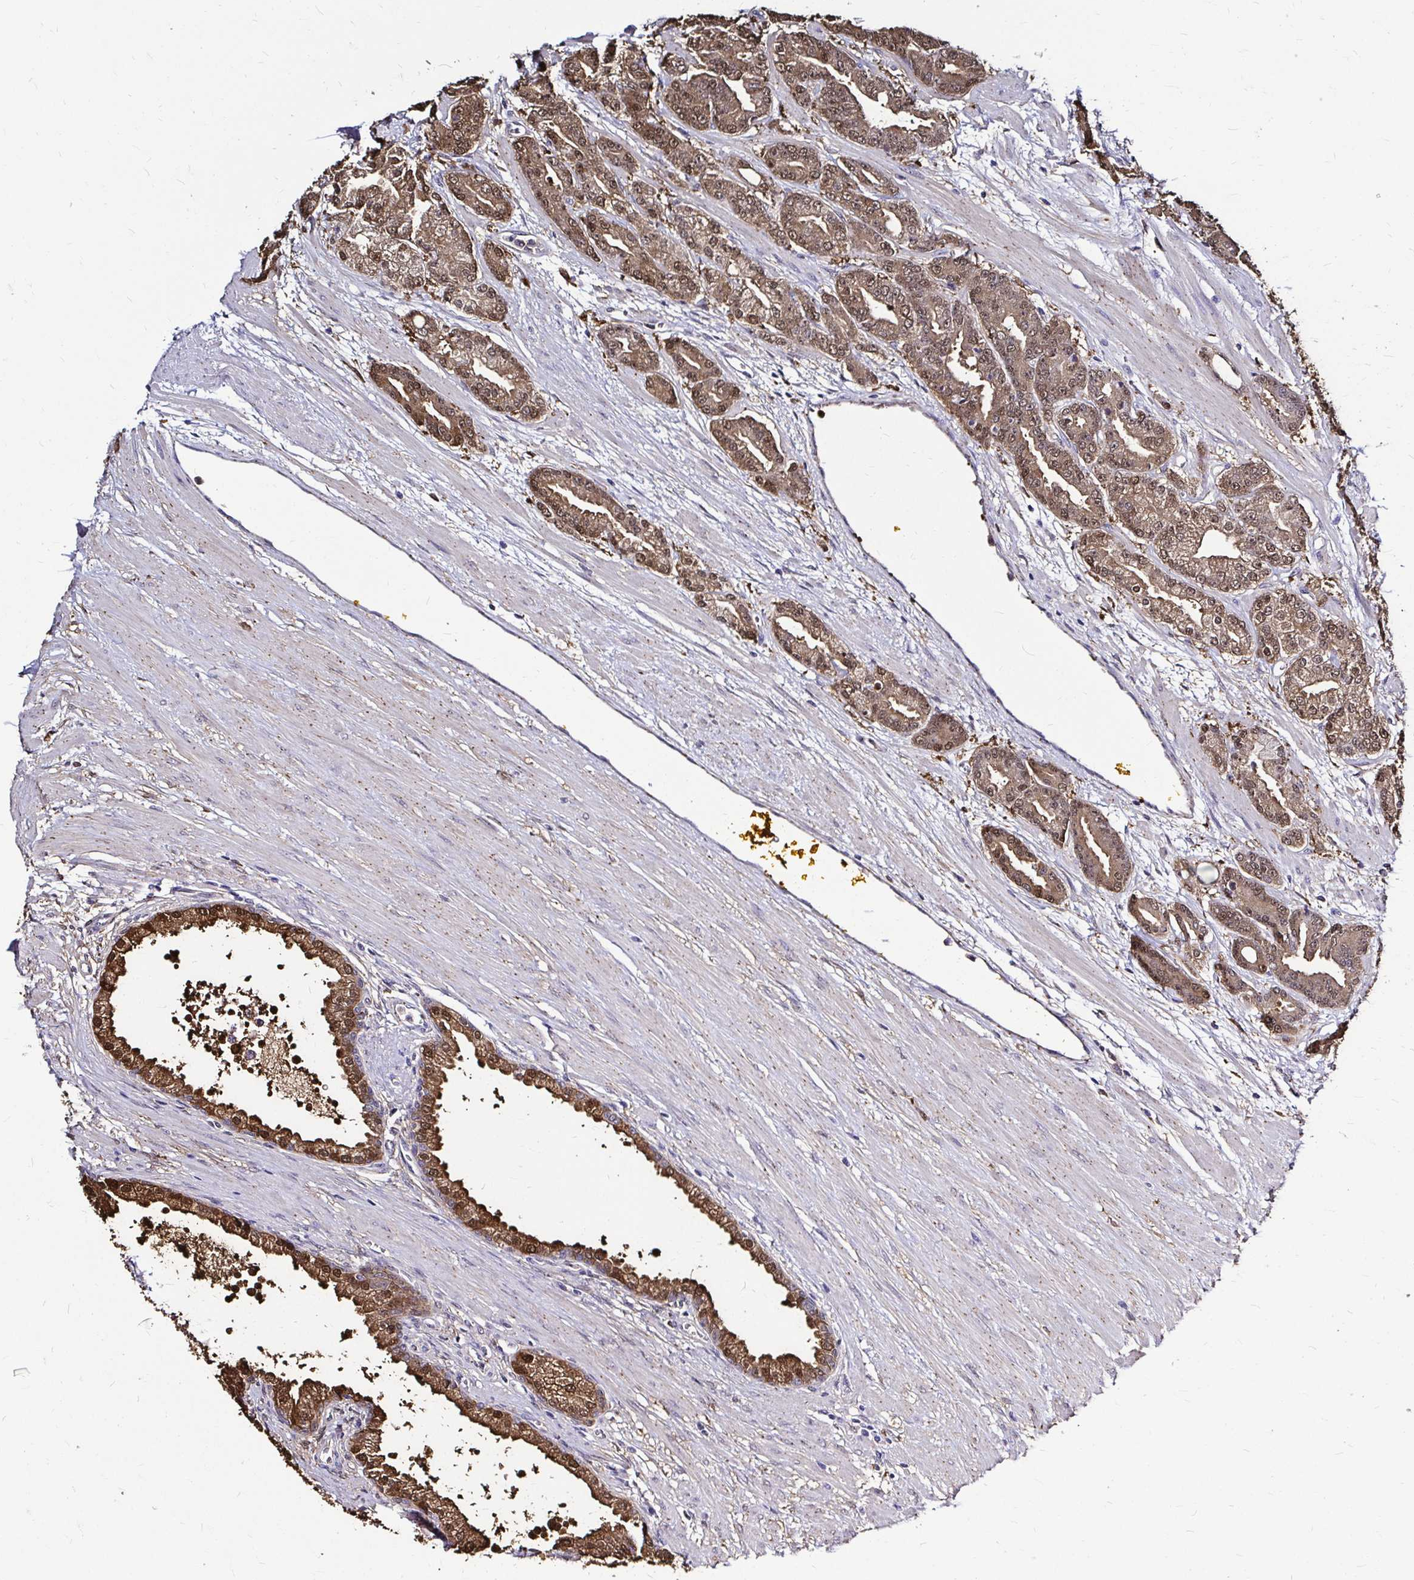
{"staining": {"intensity": "moderate", "quantity": ">75%", "location": "cytoplasmic/membranous,nuclear"}, "tissue": "prostate cancer", "cell_type": "Tumor cells", "image_type": "cancer", "snomed": [{"axis": "morphology", "description": "Adenocarcinoma, High grade"}, {"axis": "topography", "description": "Prostate"}], "caption": "Human prostate adenocarcinoma (high-grade) stained with a protein marker shows moderate staining in tumor cells.", "gene": "IDH1", "patient": {"sex": "male", "age": 60}}